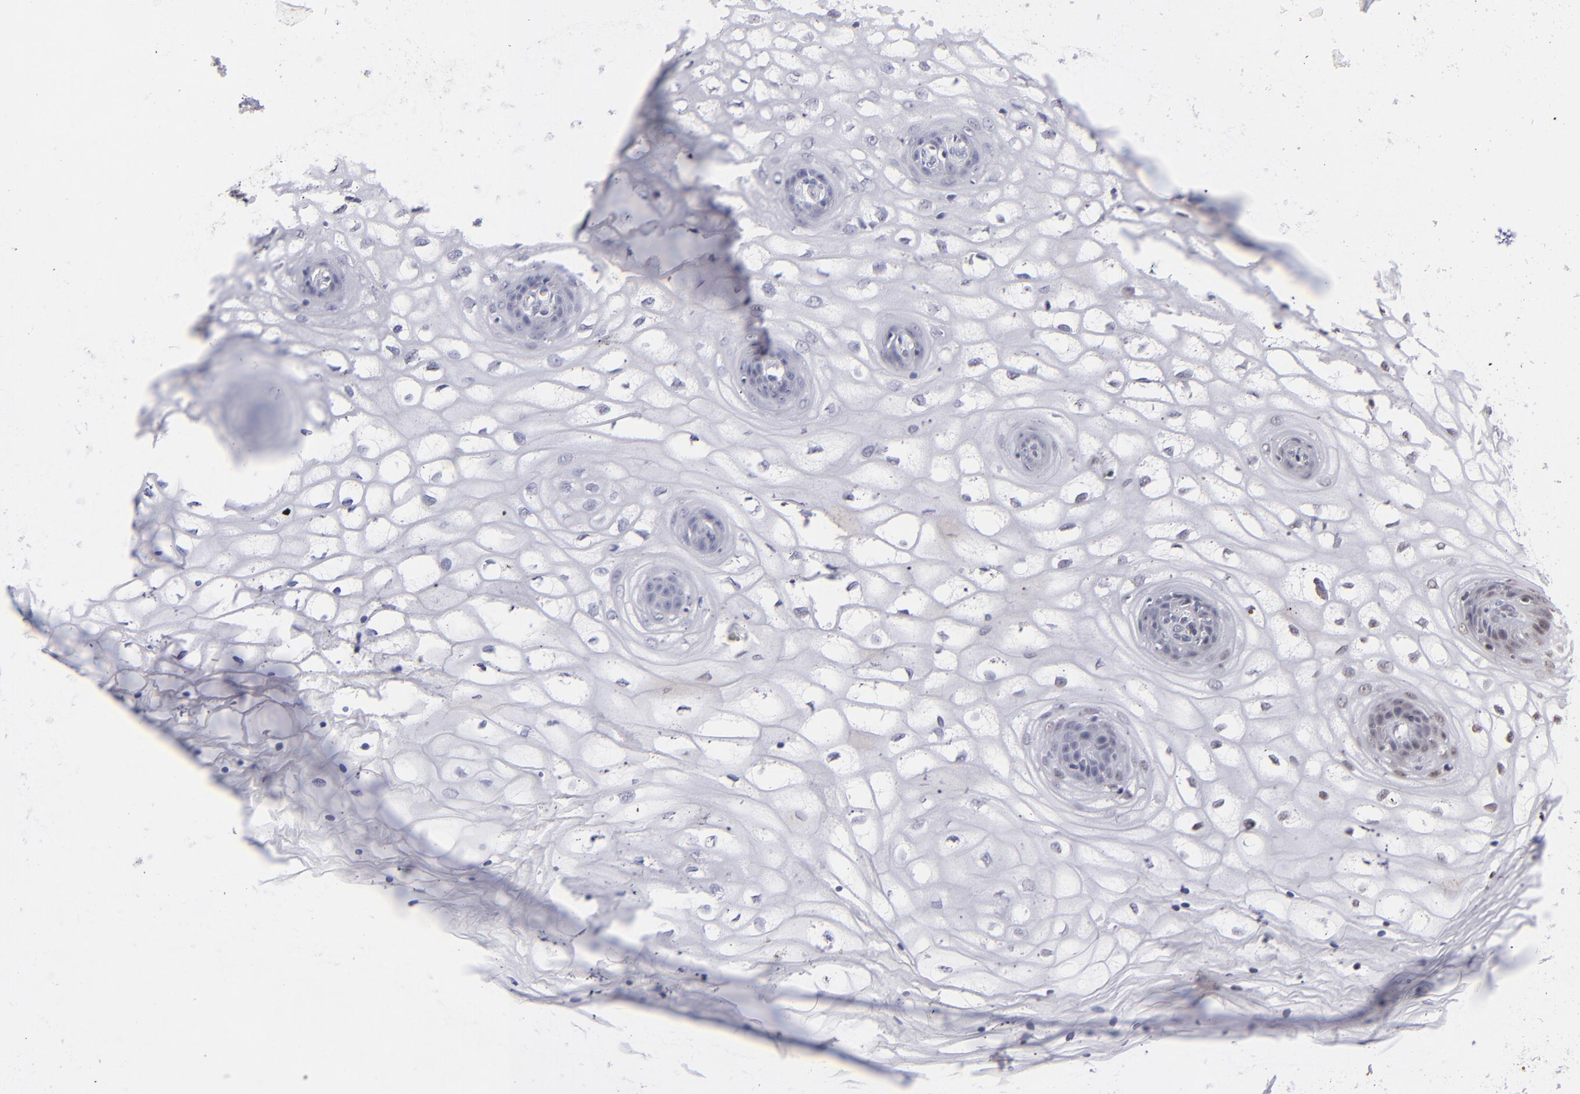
{"staining": {"intensity": "weak", "quantity": "25%-75%", "location": "nuclear"}, "tissue": "vagina", "cell_type": "Squamous epithelial cells", "image_type": "normal", "snomed": [{"axis": "morphology", "description": "Normal tissue, NOS"}, {"axis": "topography", "description": "Vagina"}], "caption": "The photomicrograph reveals immunohistochemical staining of normal vagina. There is weak nuclear expression is appreciated in about 25%-75% of squamous epithelial cells. The protein is shown in brown color, while the nuclei are stained blue.", "gene": "MLLT3", "patient": {"sex": "female", "age": 34}}